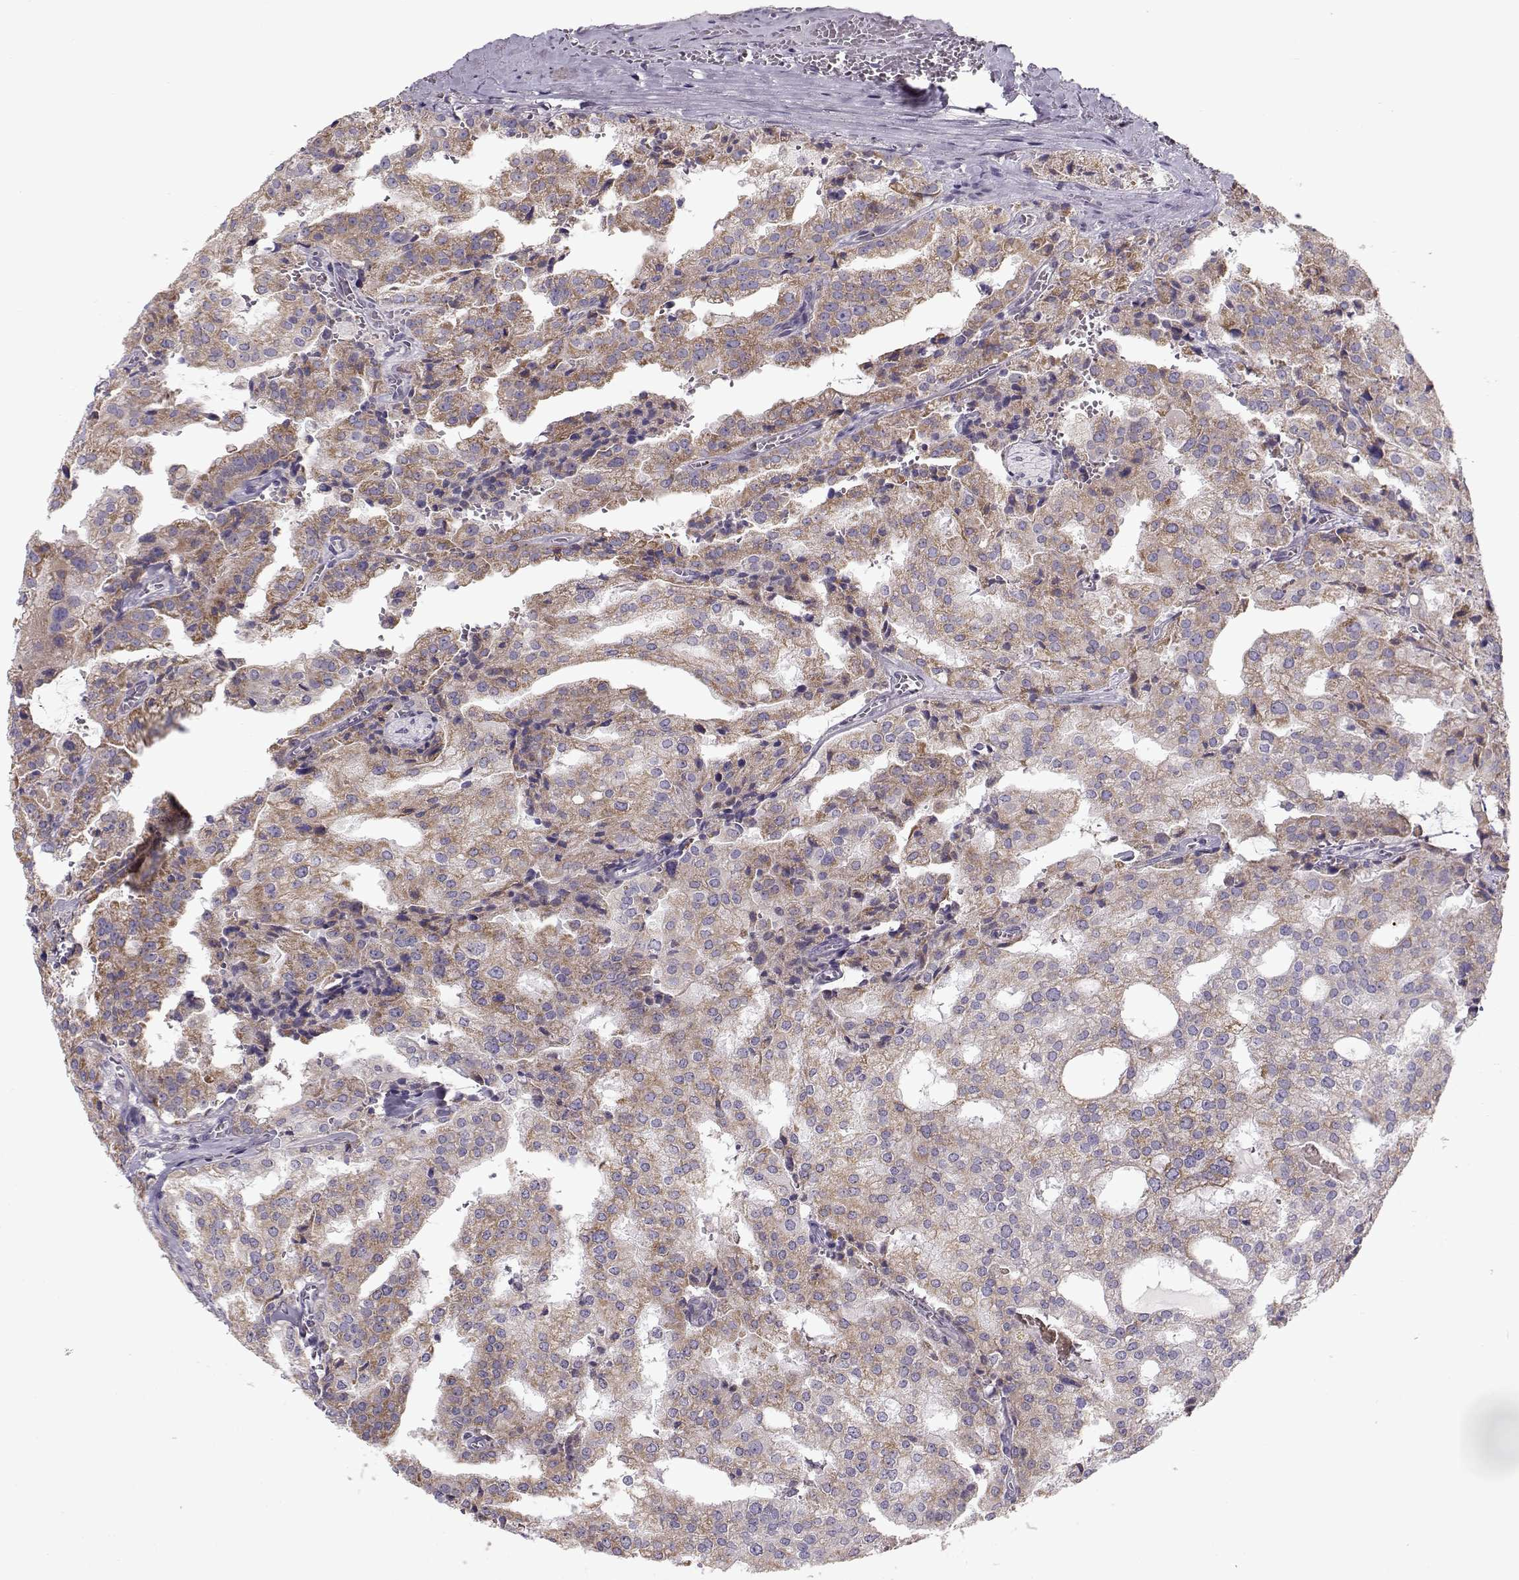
{"staining": {"intensity": "weak", "quantity": ">75%", "location": "cytoplasmic/membranous"}, "tissue": "prostate cancer", "cell_type": "Tumor cells", "image_type": "cancer", "snomed": [{"axis": "morphology", "description": "Adenocarcinoma, High grade"}, {"axis": "topography", "description": "Prostate"}], "caption": "Immunohistochemical staining of human prostate cancer (high-grade adenocarcinoma) shows low levels of weak cytoplasmic/membranous protein positivity in about >75% of tumor cells. (DAB (3,3'-diaminobenzidine) IHC, brown staining for protein, blue staining for nuclei).", "gene": "KLF17", "patient": {"sex": "male", "age": 68}}